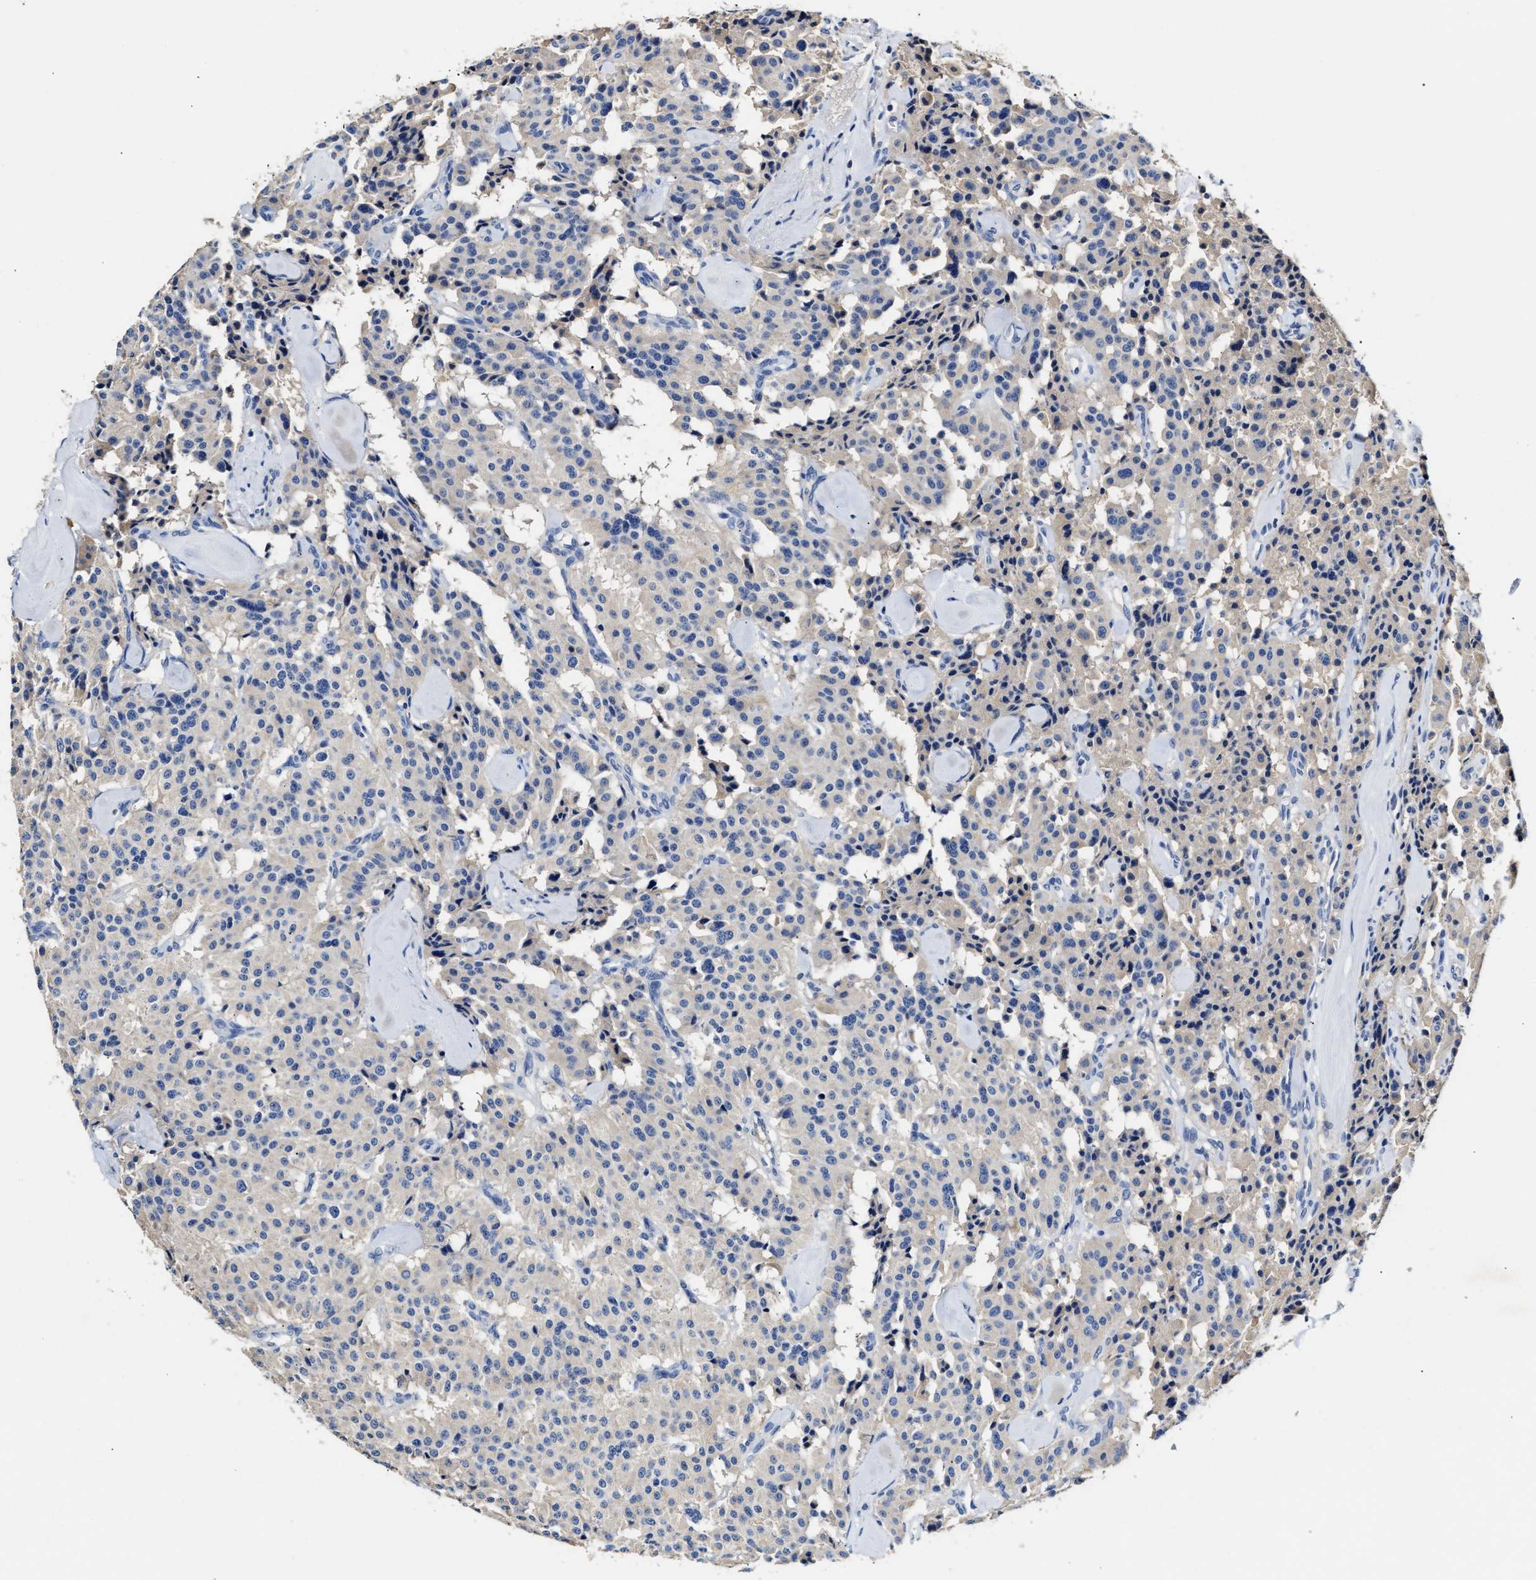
{"staining": {"intensity": "negative", "quantity": "none", "location": "none"}, "tissue": "carcinoid", "cell_type": "Tumor cells", "image_type": "cancer", "snomed": [{"axis": "morphology", "description": "Carcinoid, malignant, NOS"}, {"axis": "topography", "description": "Lung"}], "caption": "A histopathology image of human carcinoid is negative for staining in tumor cells.", "gene": "SLCO2B1", "patient": {"sex": "male", "age": 30}}